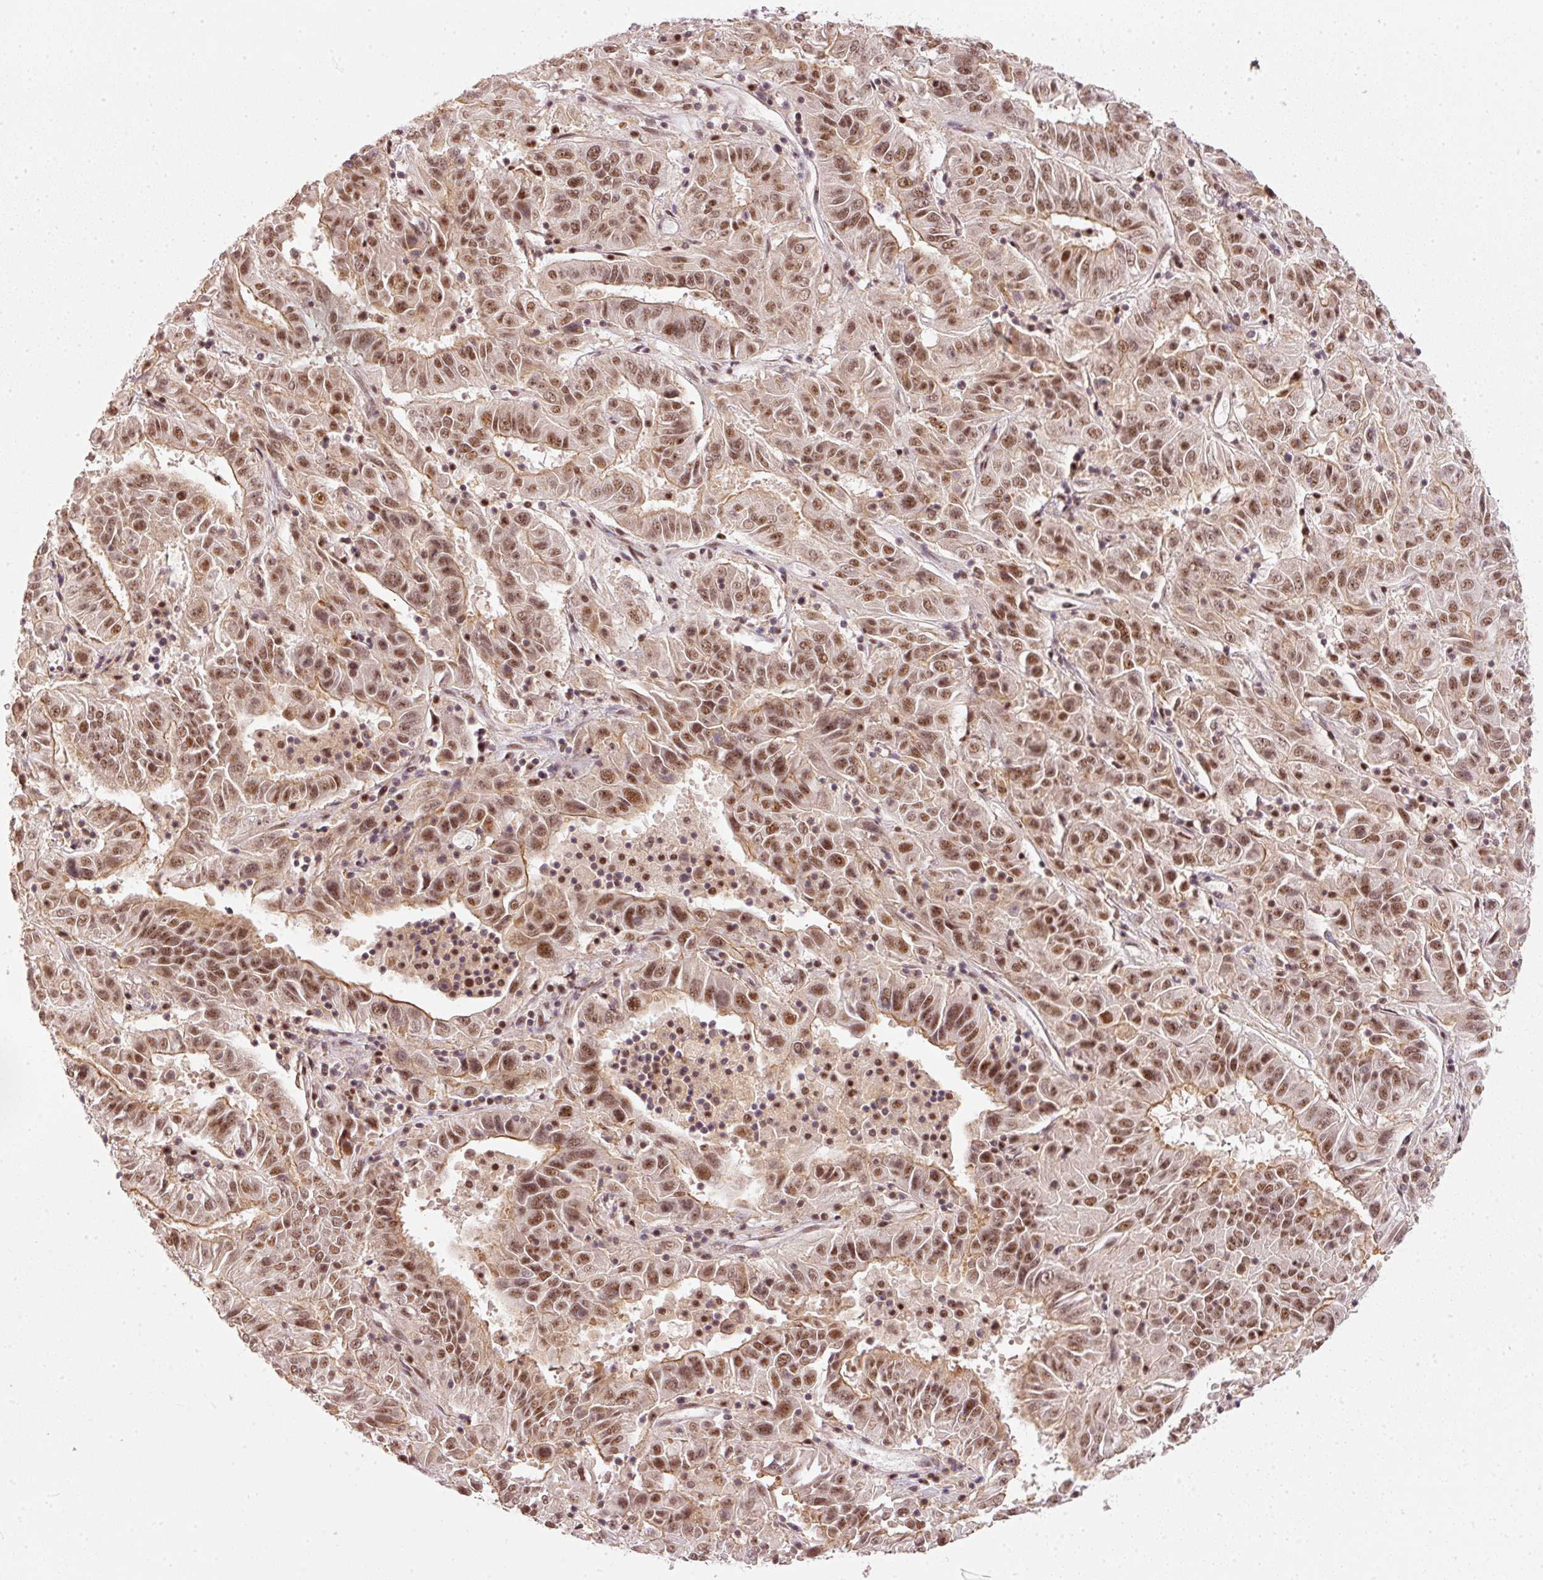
{"staining": {"intensity": "moderate", "quantity": ">75%", "location": "nuclear"}, "tissue": "pancreatic cancer", "cell_type": "Tumor cells", "image_type": "cancer", "snomed": [{"axis": "morphology", "description": "Adenocarcinoma, NOS"}, {"axis": "topography", "description": "Pancreas"}], "caption": "Pancreatic cancer stained with DAB (3,3'-diaminobenzidine) immunohistochemistry (IHC) displays medium levels of moderate nuclear staining in about >75% of tumor cells.", "gene": "THOC6", "patient": {"sex": "male", "age": 63}}